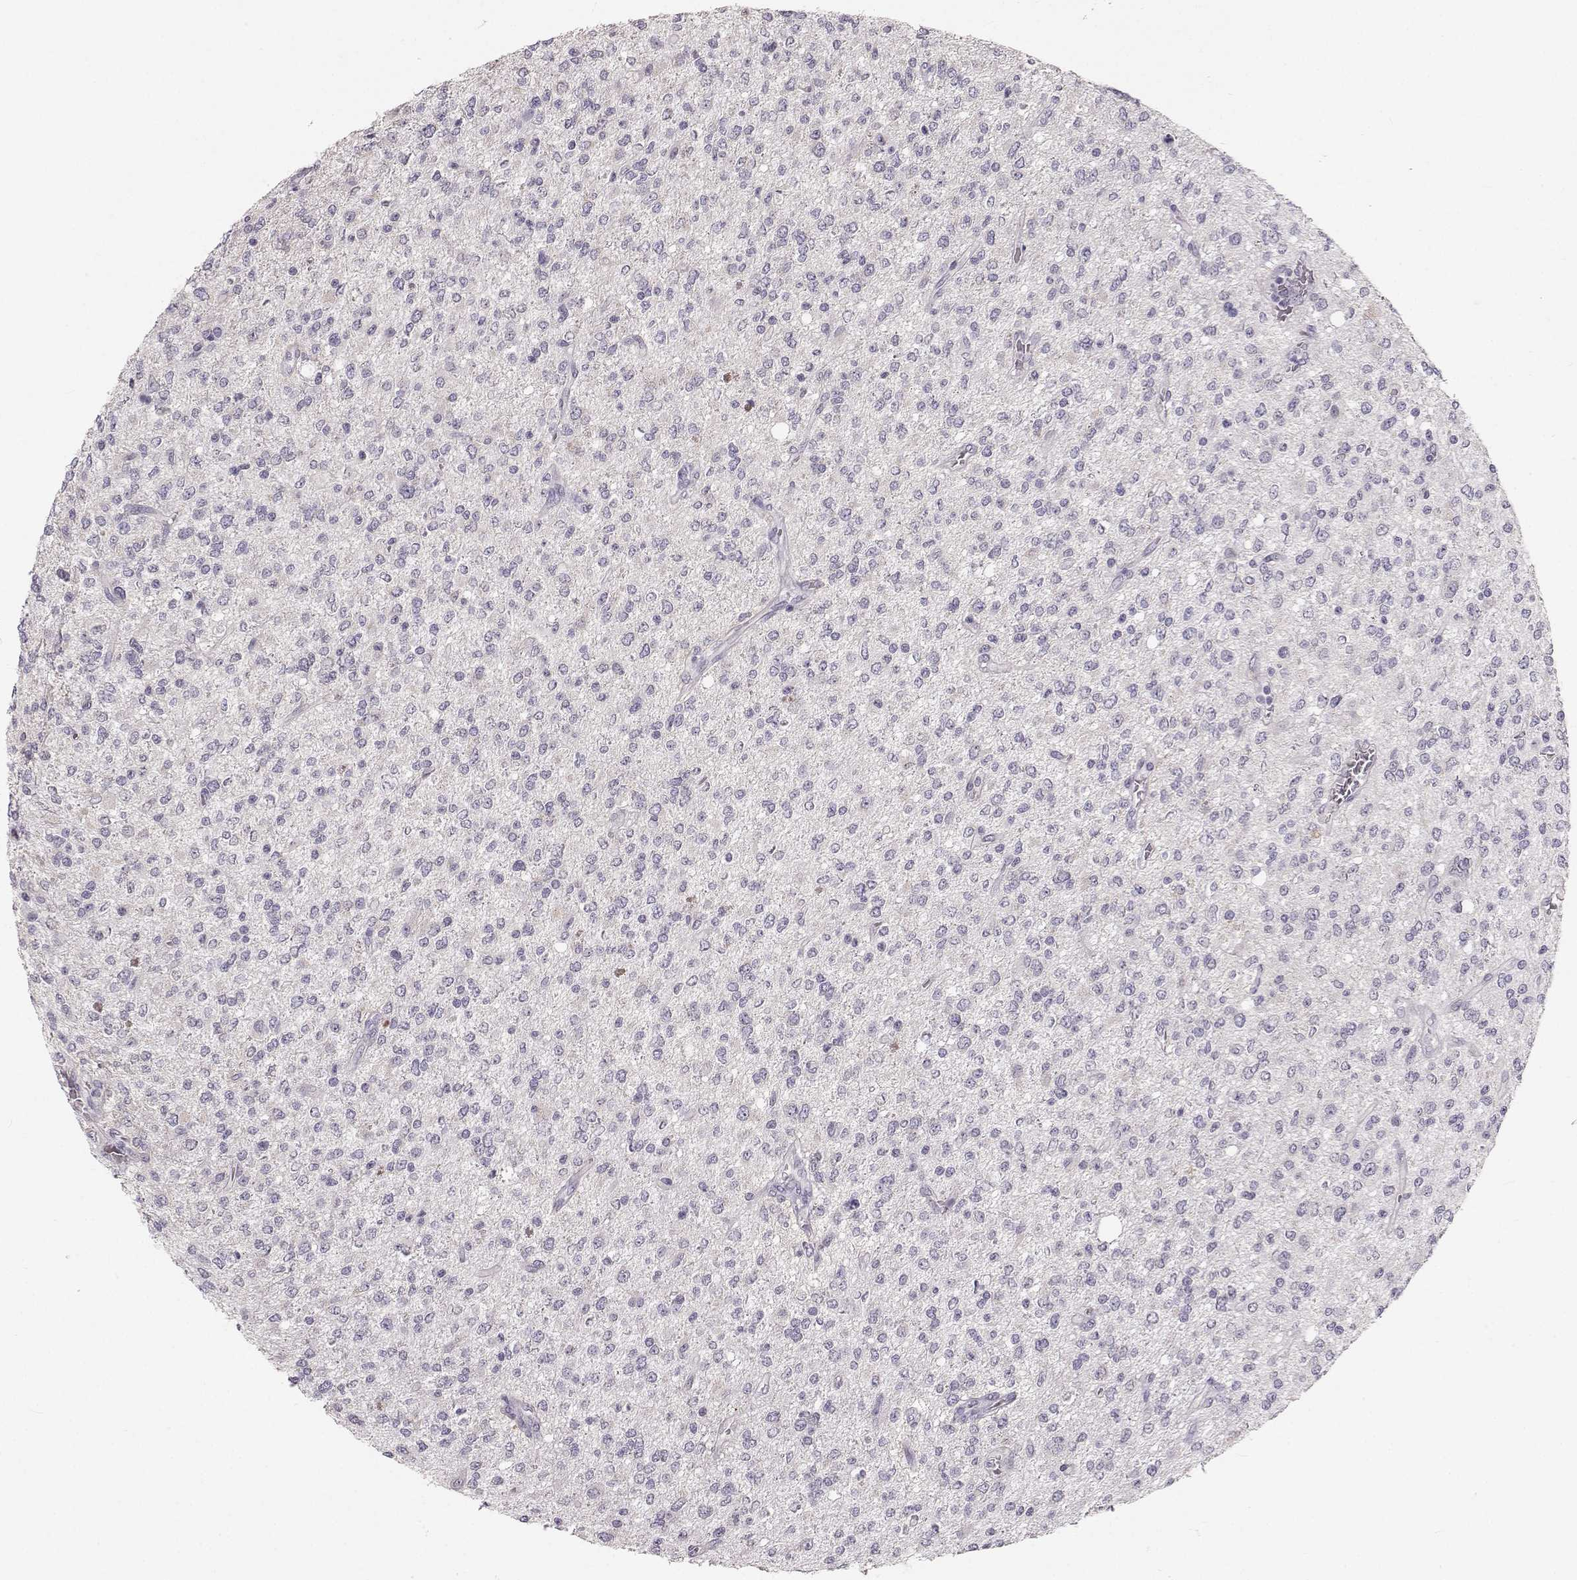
{"staining": {"intensity": "negative", "quantity": "none", "location": "none"}, "tissue": "glioma", "cell_type": "Tumor cells", "image_type": "cancer", "snomed": [{"axis": "morphology", "description": "Glioma, malignant, Low grade"}, {"axis": "topography", "description": "Brain"}], "caption": "Tumor cells are negative for brown protein staining in malignant glioma (low-grade).", "gene": "OIP5", "patient": {"sex": "male", "age": 67}}